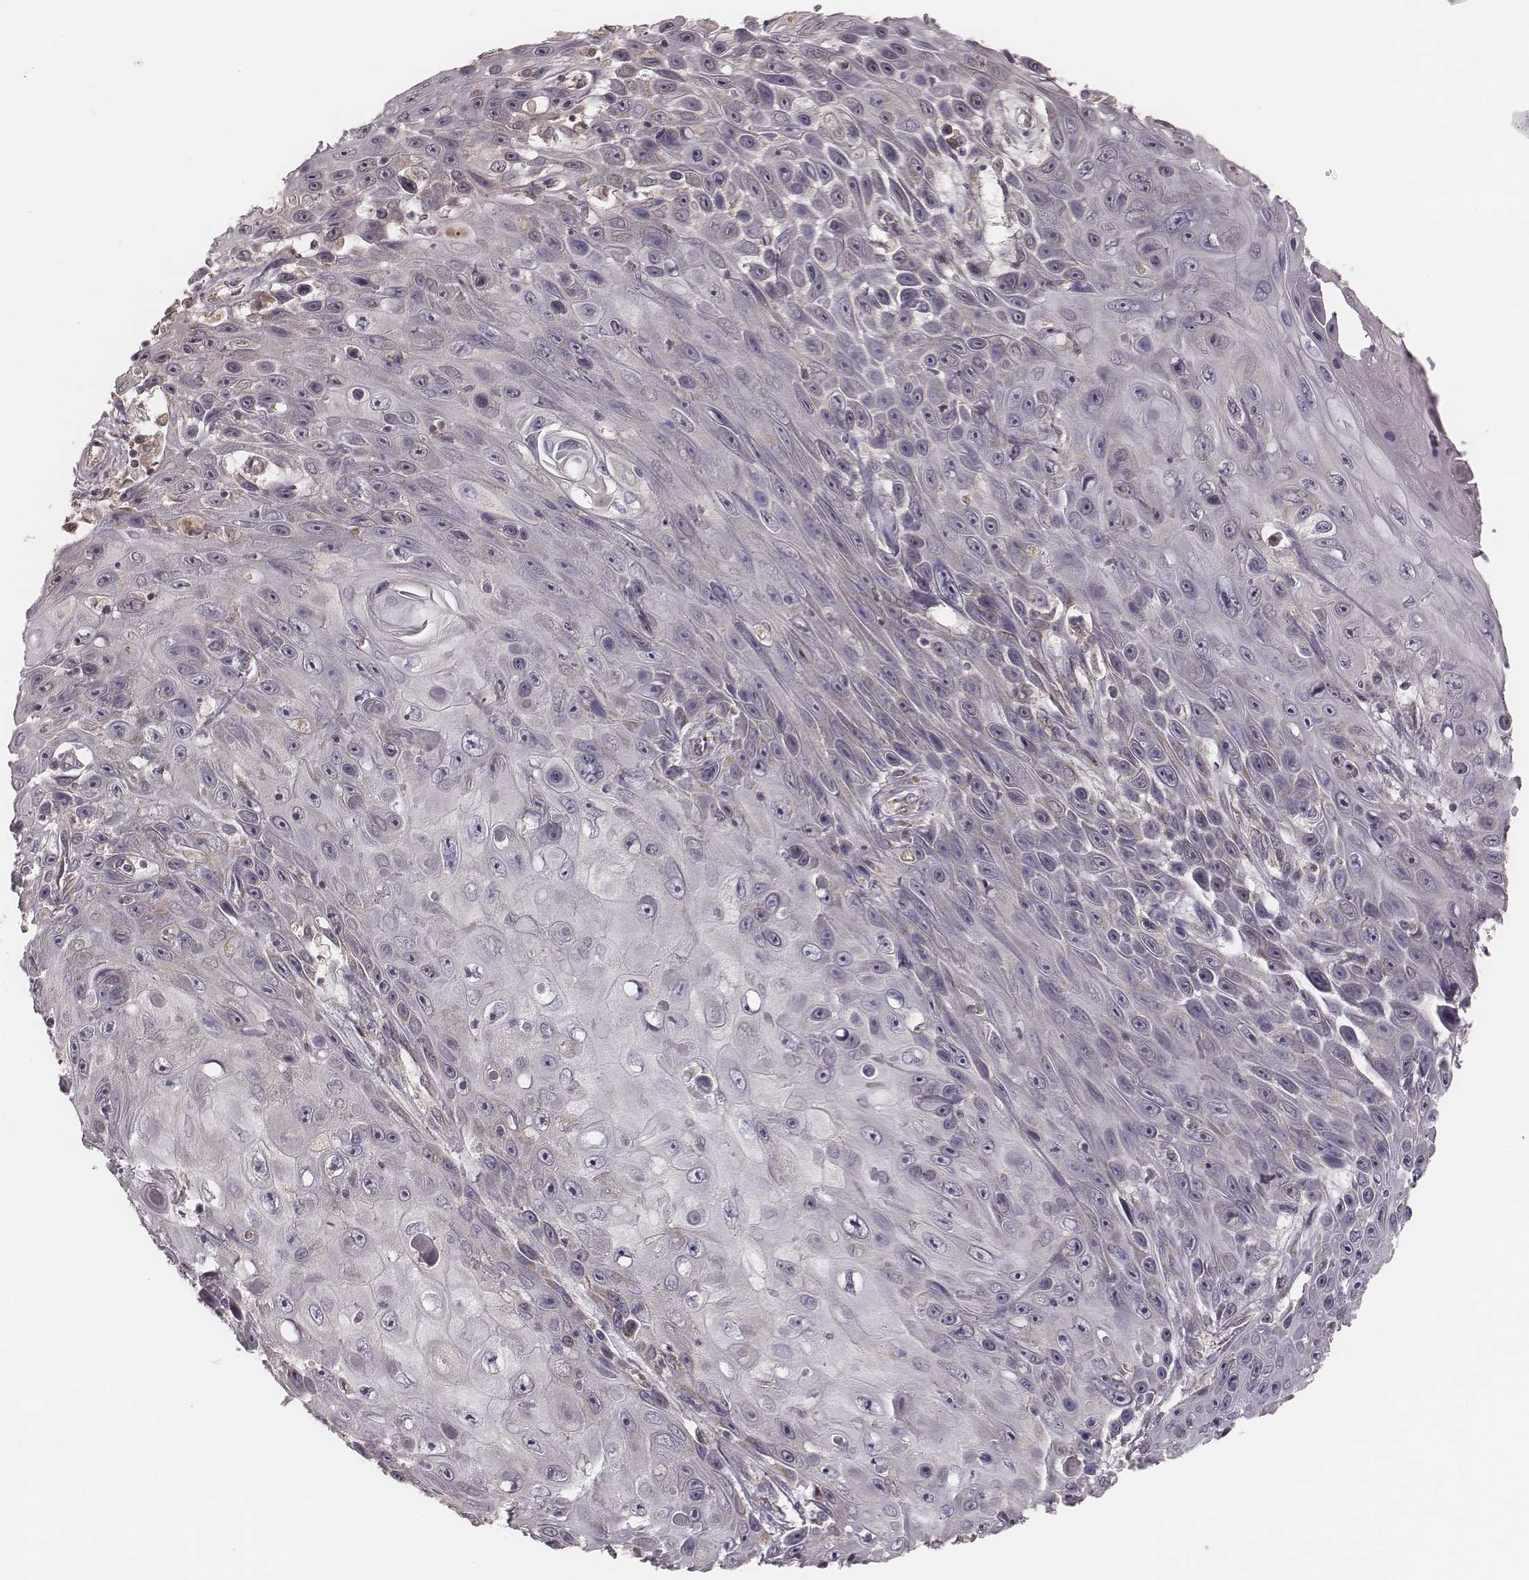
{"staining": {"intensity": "weak", "quantity": "<25%", "location": "cytoplasmic/membranous"}, "tissue": "skin cancer", "cell_type": "Tumor cells", "image_type": "cancer", "snomed": [{"axis": "morphology", "description": "Squamous cell carcinoma, NOS"}, {"axis": "topography", "description": "Skin"}], "caption": "Immunohistochemistry (IHC) micrograph of neoplastic tissue: human squamous cell carcinoma (skin) stained with DAB (3,3'-diaminobenzidine) displays no significant protein positivity in tumor cells. (Stains: DAB (3,3'-diaminobenzidine) IHC with hematoxylin counter stain, Microscopy: brightfield microscopy at high magnification).", "gene": "MRPS27", "patient": {"sex": "male", "age": 82}}